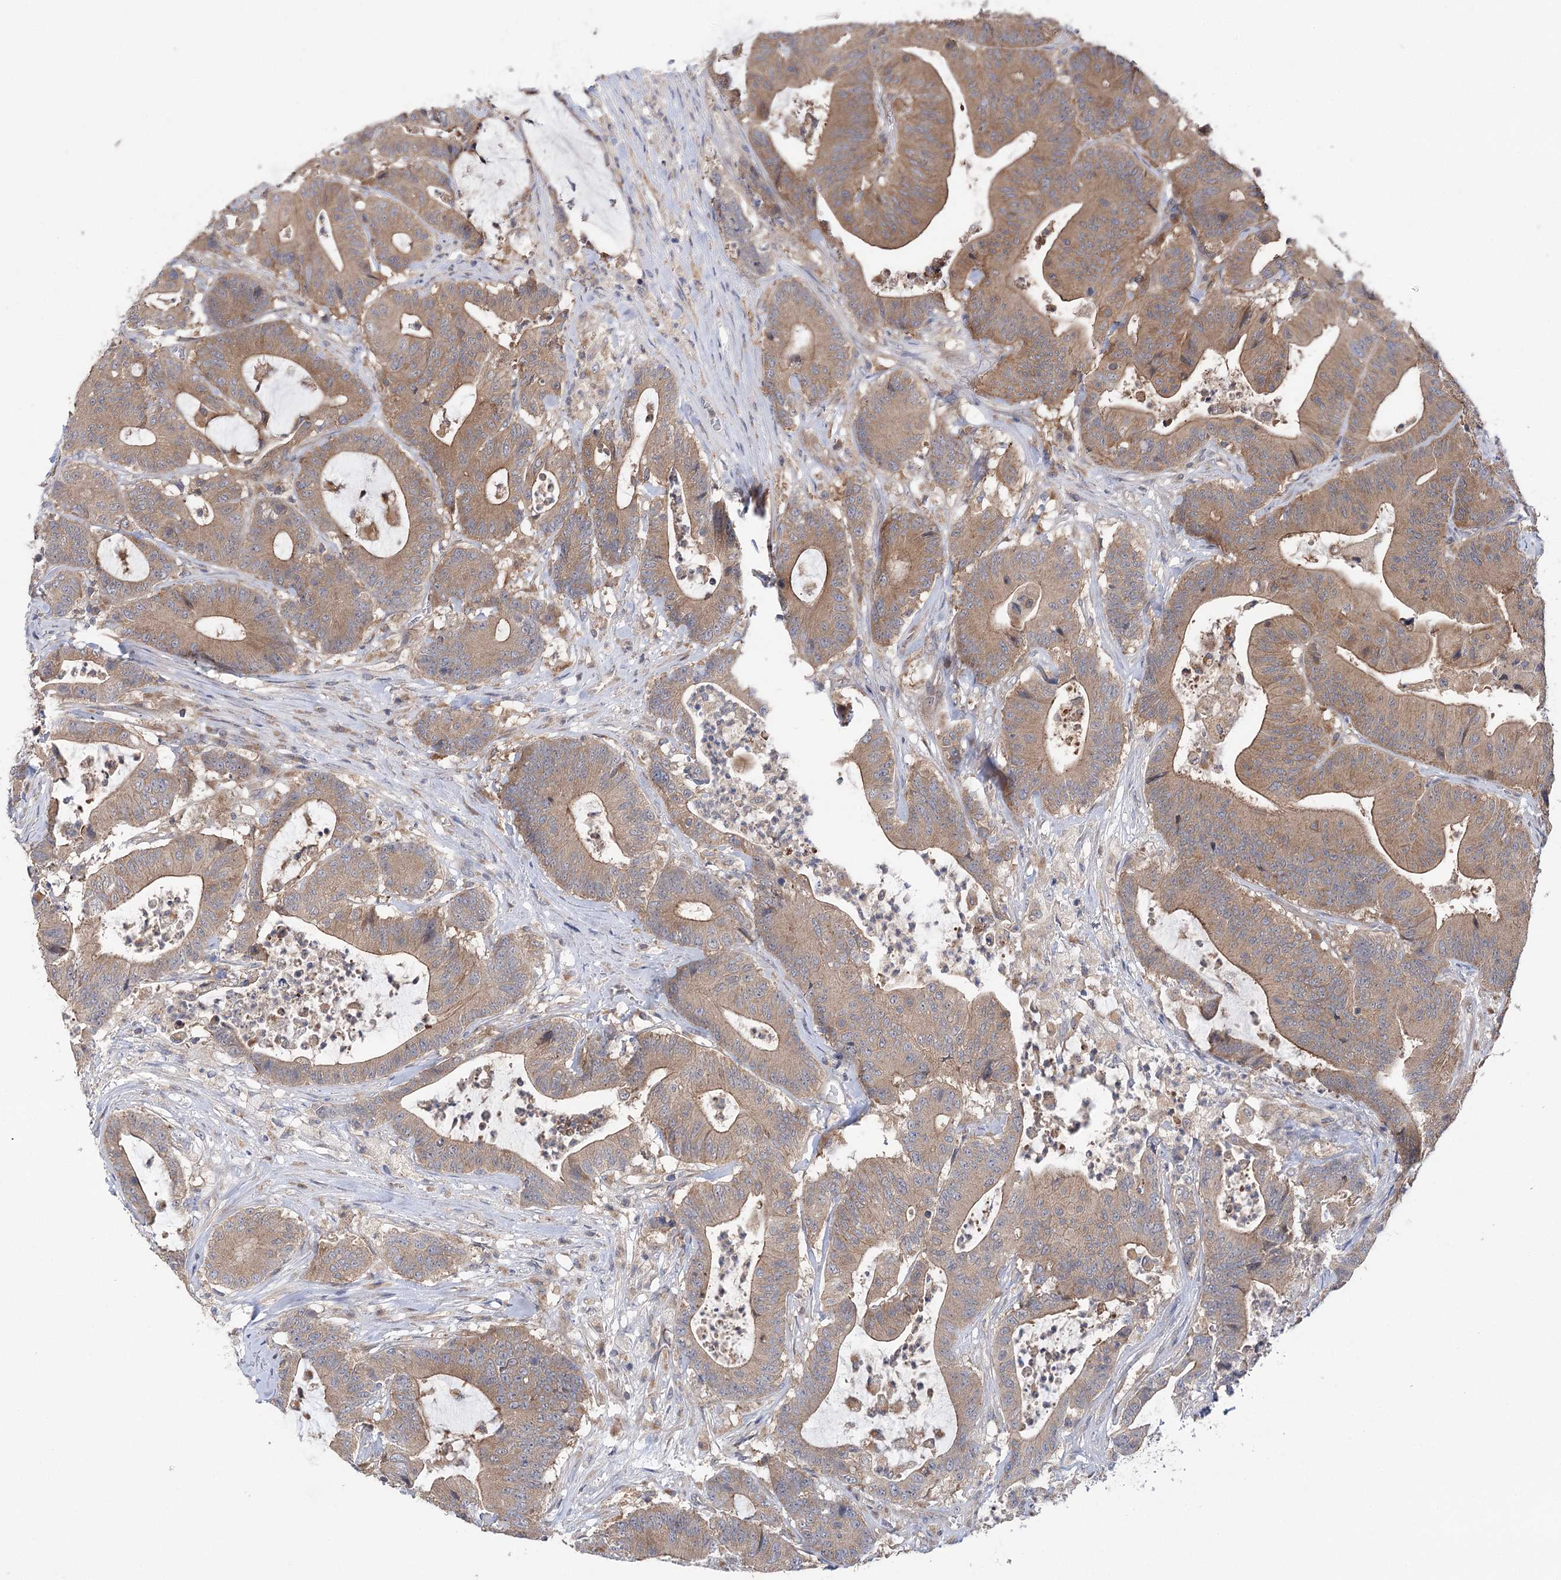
{"staining": {"intensity": "moderate", "quantity": ">75%", "location": "cytoplasmic/membranous"}, "tissue": "colorectal cancer", "cell_type": "Tumor cells", "image_type": "cancer", "snomed": [{"axis": "morphology", "description": "Adenocarcinoma, NOS"}, {"axis": "topography", "description": "Colon"}], "caption": "Colorectal cancer (adenocarcinoma) tissue demonstrates moderate cytoplasmic/membranous positivity in approximately >75% of tumor cells", "gene": "VPS37B", "patient": {"sex": "female", "age": 84}}